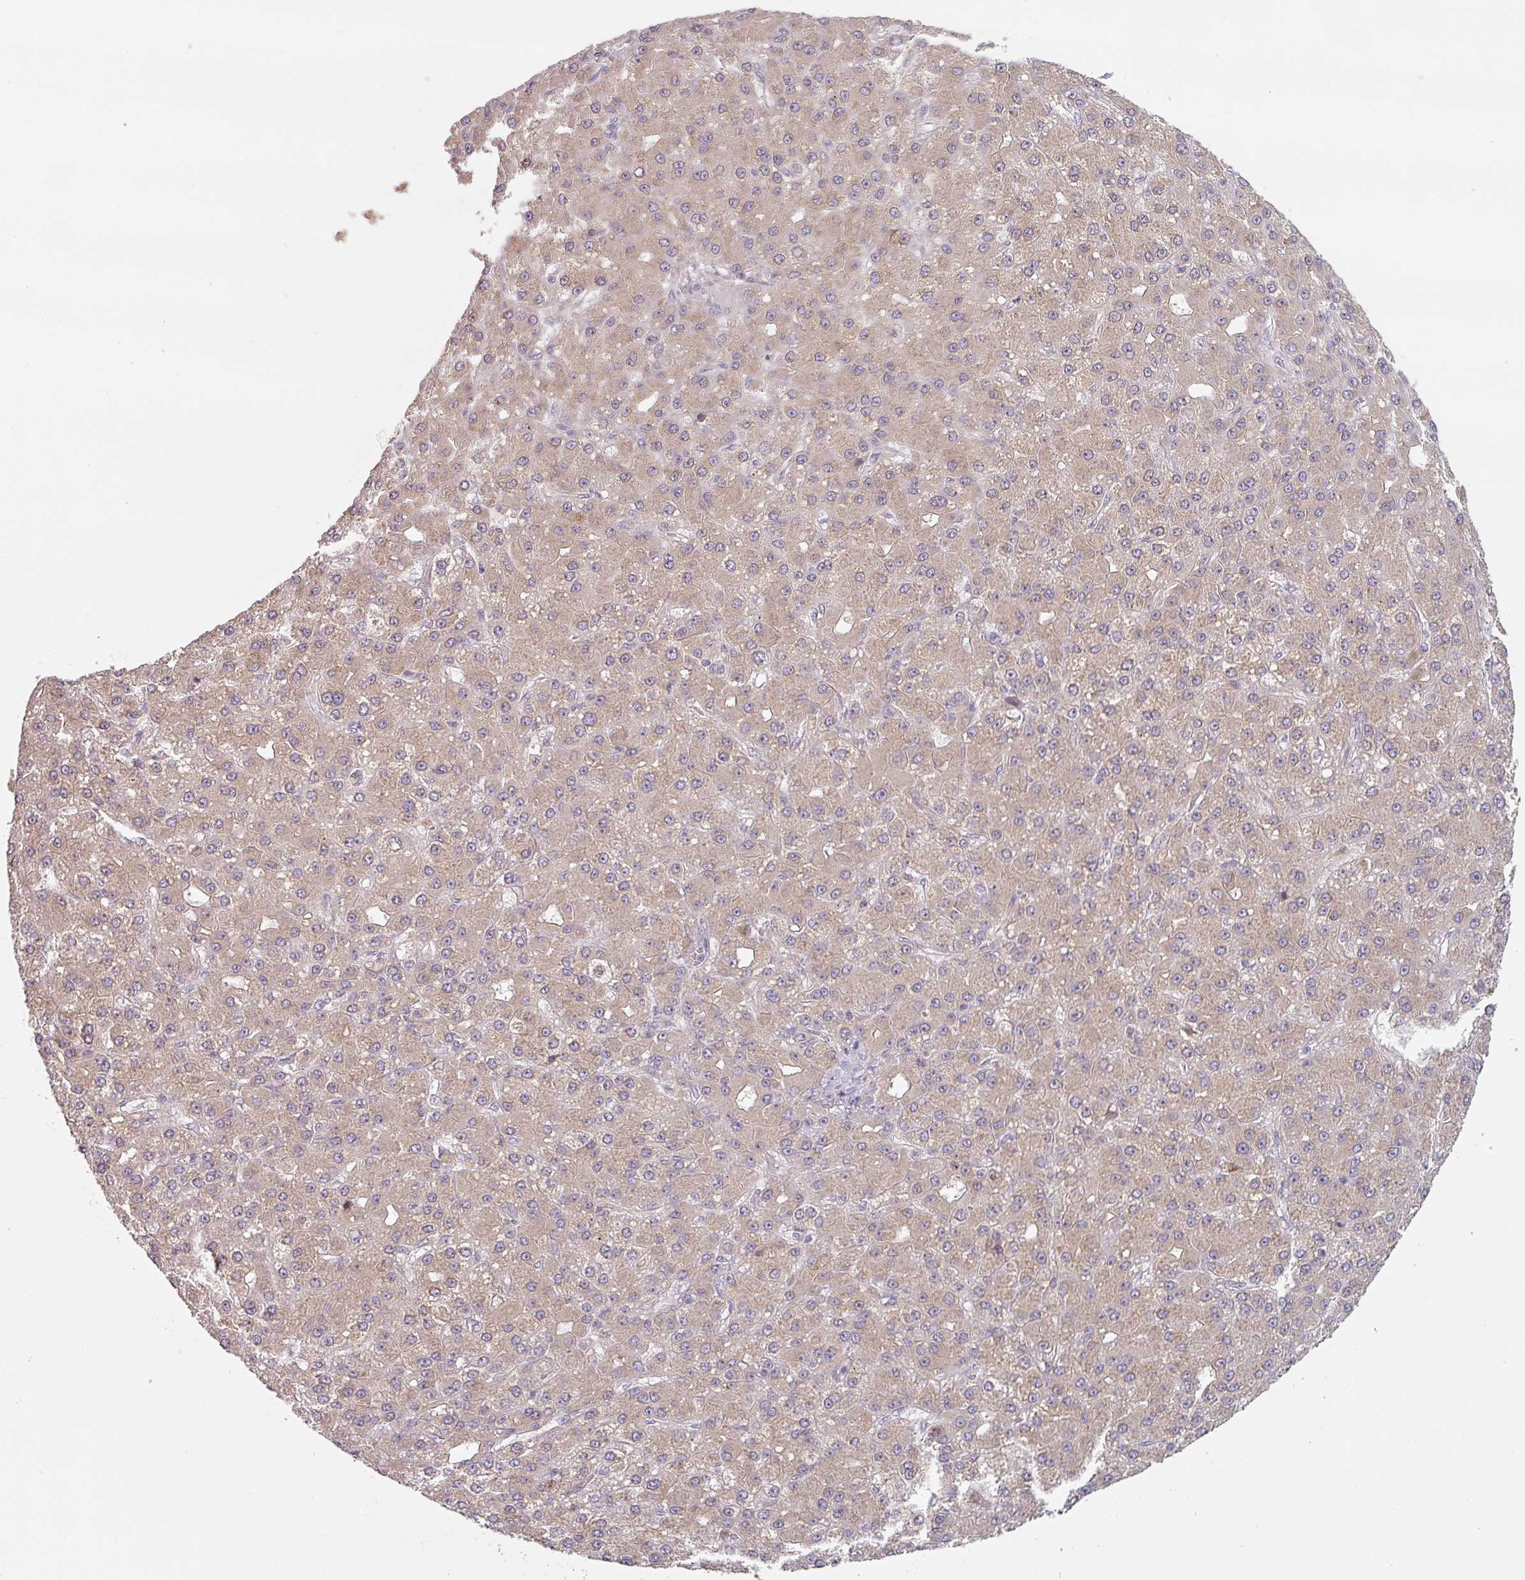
{"staining": {"intensity": "moderate", "quantity": ">75%", "location": "cytoplasmic/membranous"}, "tissue": "liver cancer", "cell_type": "Tumor cells", "image_type": "cancer", "snomed": [{"axis": "morphology", "description": "Carcinoma, Hepatocellular, NOS"}, {"axis": "topography", "description": "Liver"}], "caption": "Liver cancer stained with DAB immunohistochemistry (IHC) reveals medium levels of moderate cytoplasmic/membranous positivity in about >75% of tumor cells.", "gene": "TAPT1", "patient": {"sex": "male", "age": 67}}